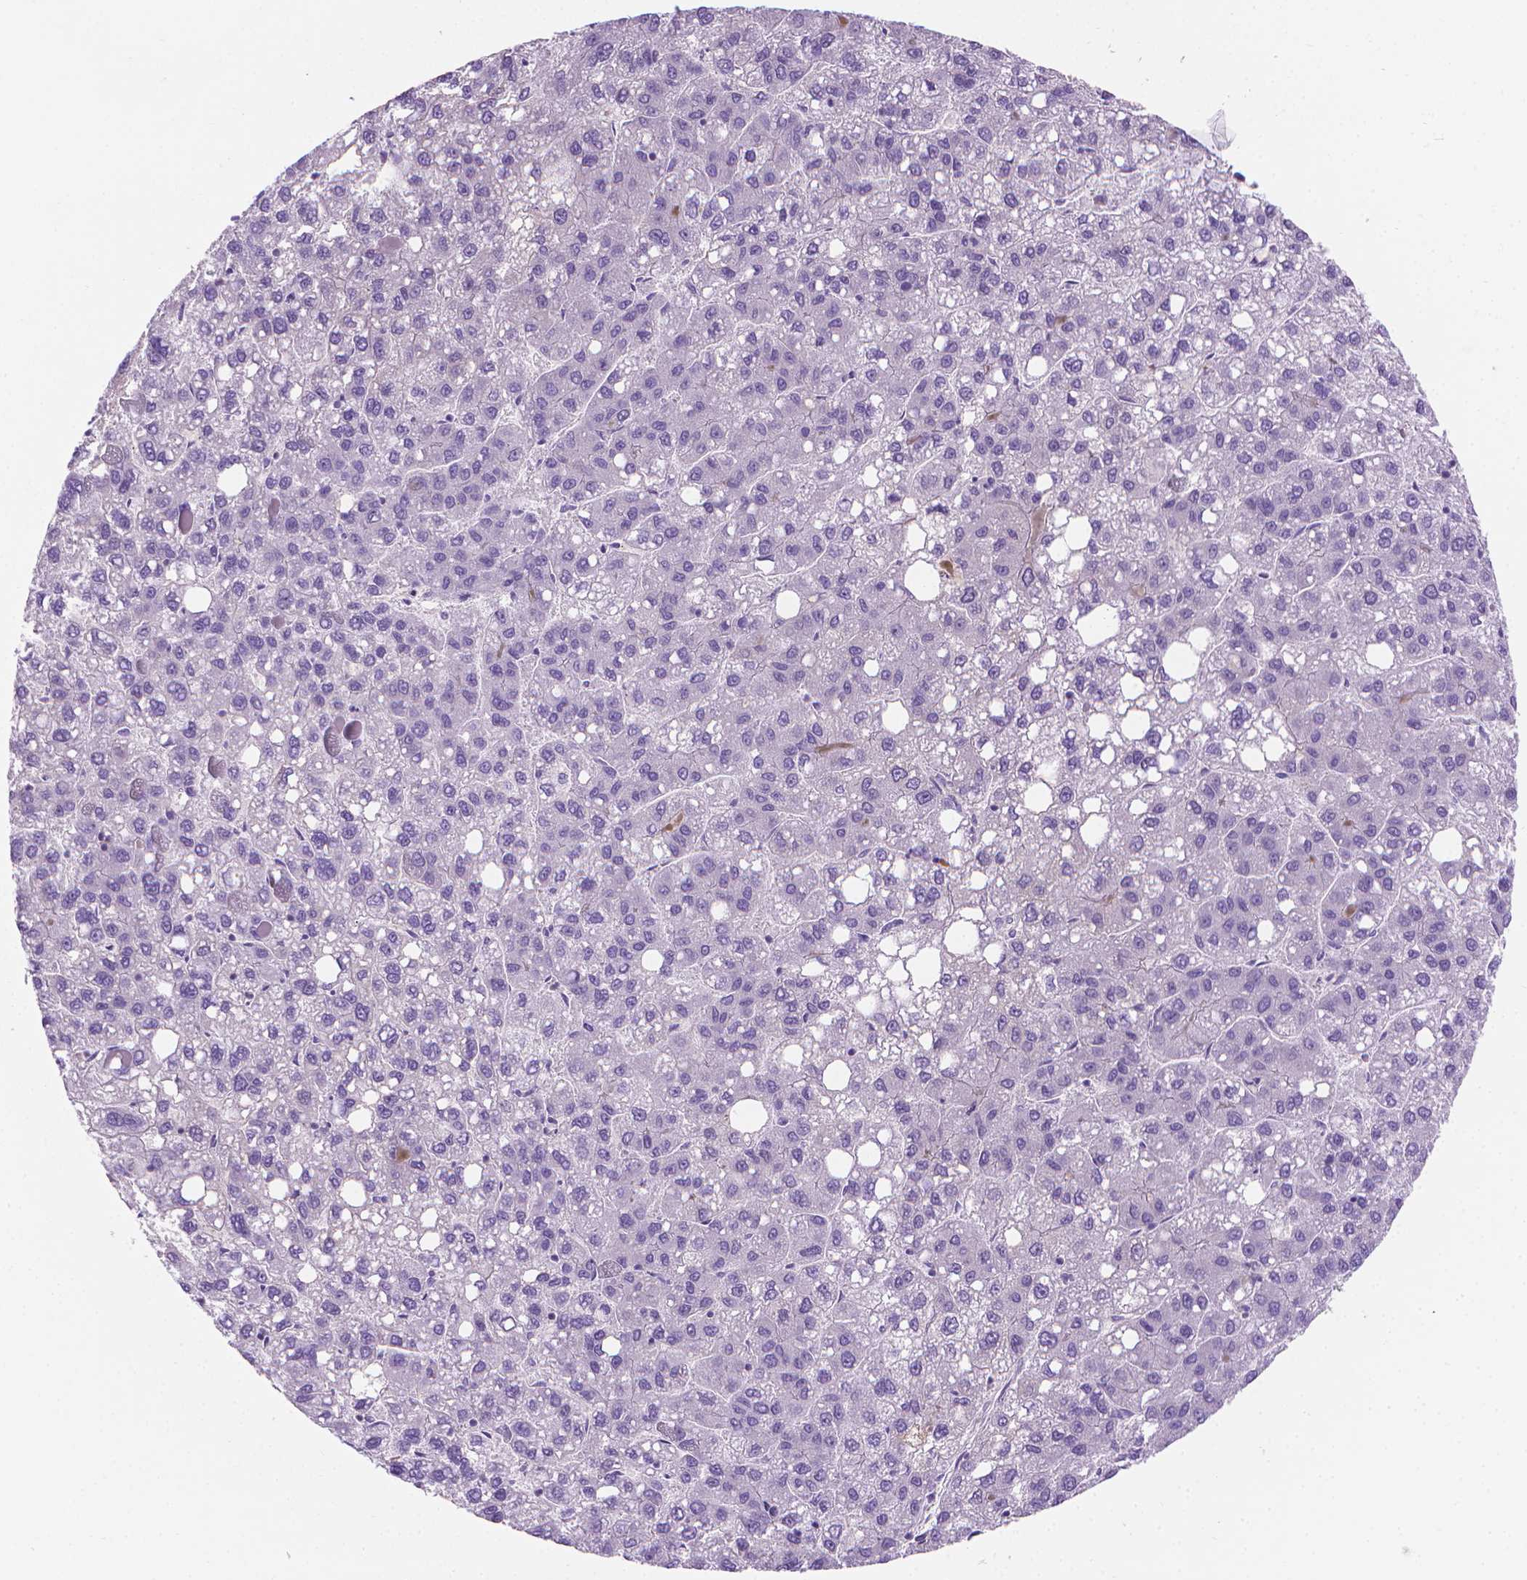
{"staining": {"intensity": "negative", "quantity": "none", "location": "none"}, "tissue": "liver cancer", "cell_type": "Tumor cells", "image_type": "cancer", "snomed": [{"axis": "morphology", "description": "Carcinoma, Hepatocellular, NOS"}, {"axis": "topography", "description": "Liver"}], "caption": "Liver hepatocellular carcinoma was stained to show a protein in brown. There is no significant staining in tumor cells. Brightfield microscopy of immunohistochemistry stained with DAB (3,3'-diaminobenzidine) (brown) and hematoxylin (blue), captured at high magnification.", "gene": "FASN", "patient": {"sex": "female", "age": 82}}